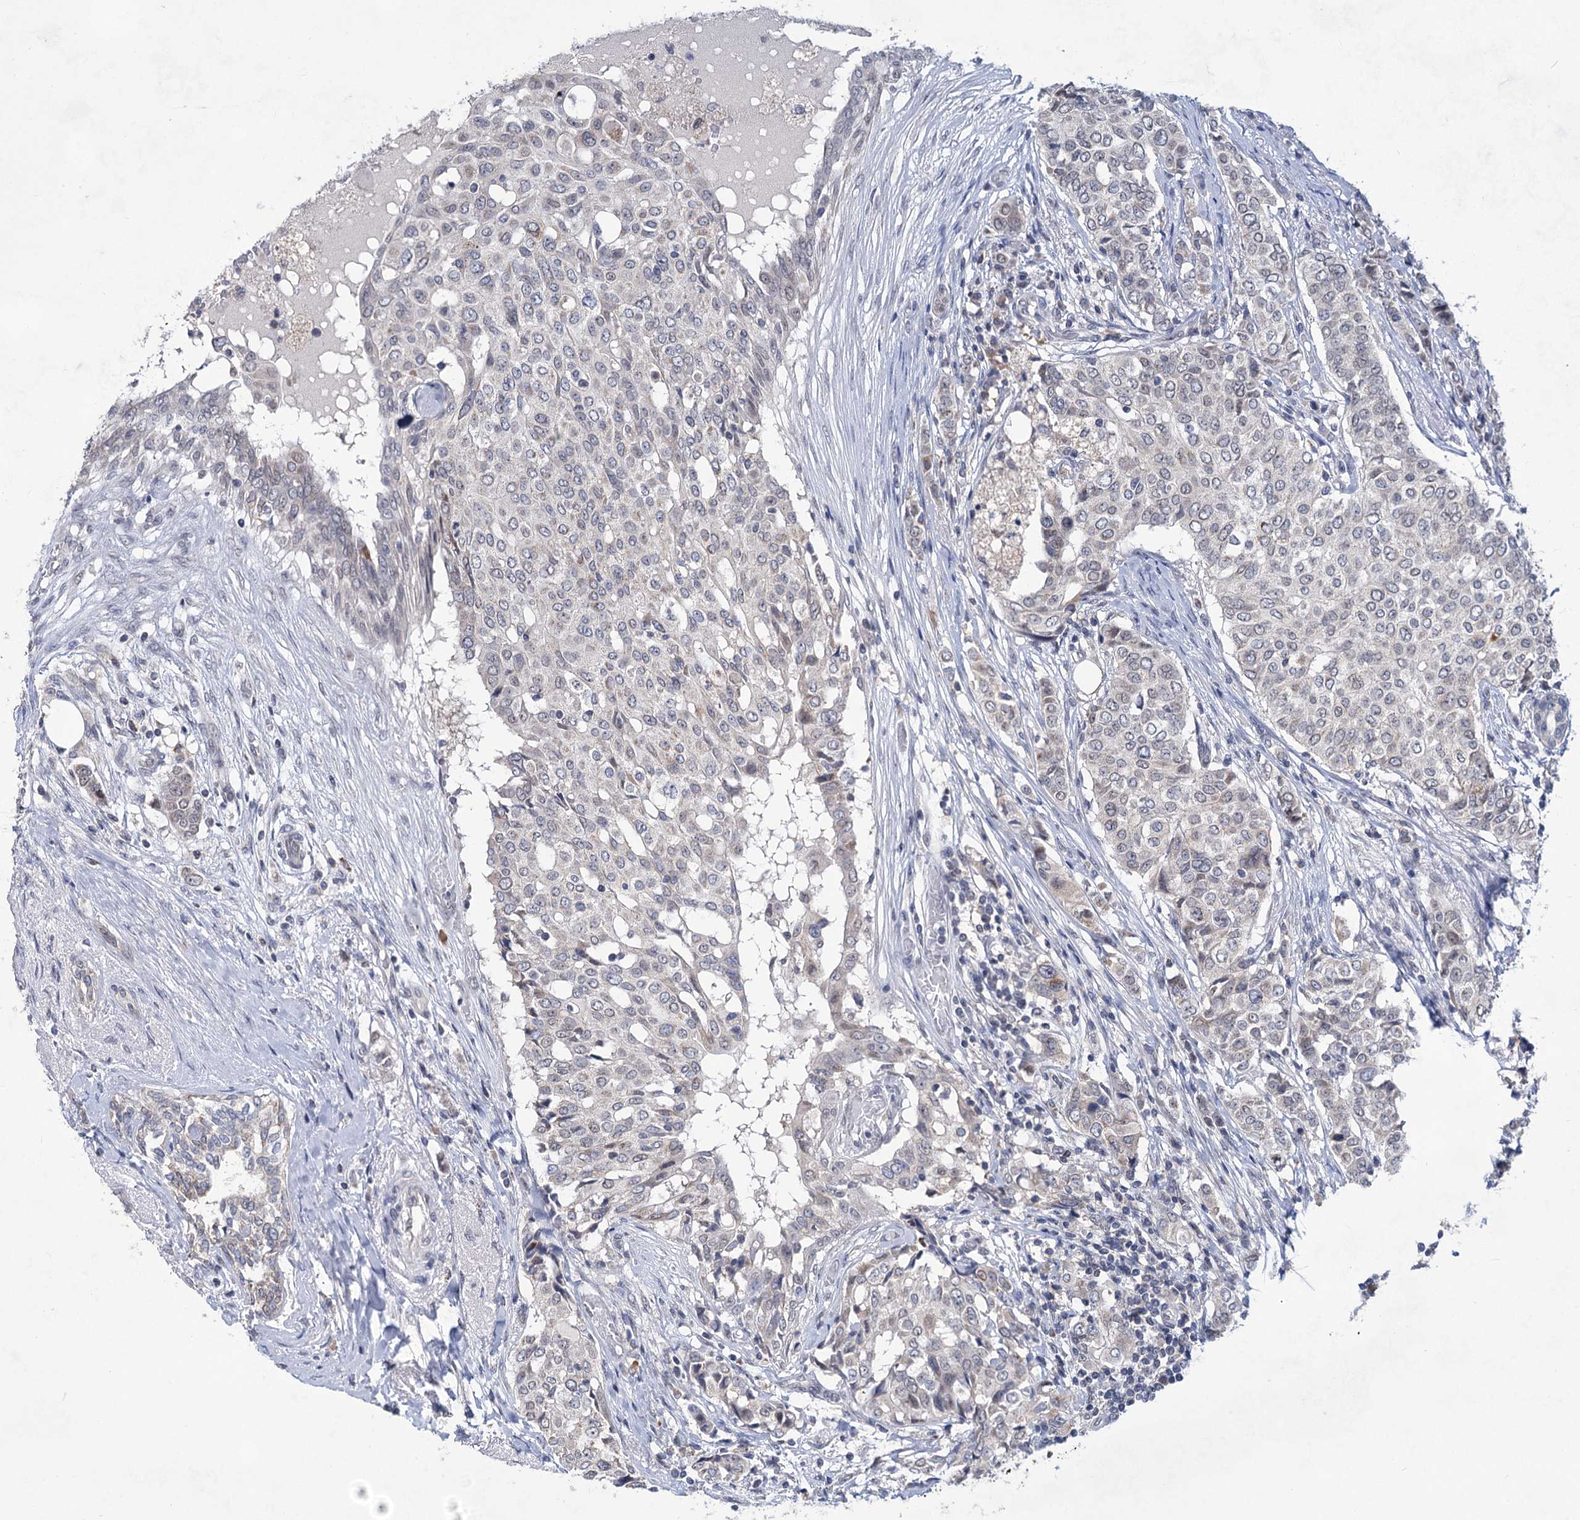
{"staining": {"intensity": "negative", "quantity": "none", "location": "none"}, "tissue": "breast cancer", "cell_type": "Tumor cells", "image_type": "cancer", "snomed": [{"axis": "morphology", "description": "Lobular carcinoma"}, {"axis": "topography", "description": "Breast"}], "caption": "Human breast cancer (lobular carcinoma) stained for a protein using IHC displays no expression in tumor cells.", "gene": "TTC17", "patient": {"sex": "female", "age": 51}}